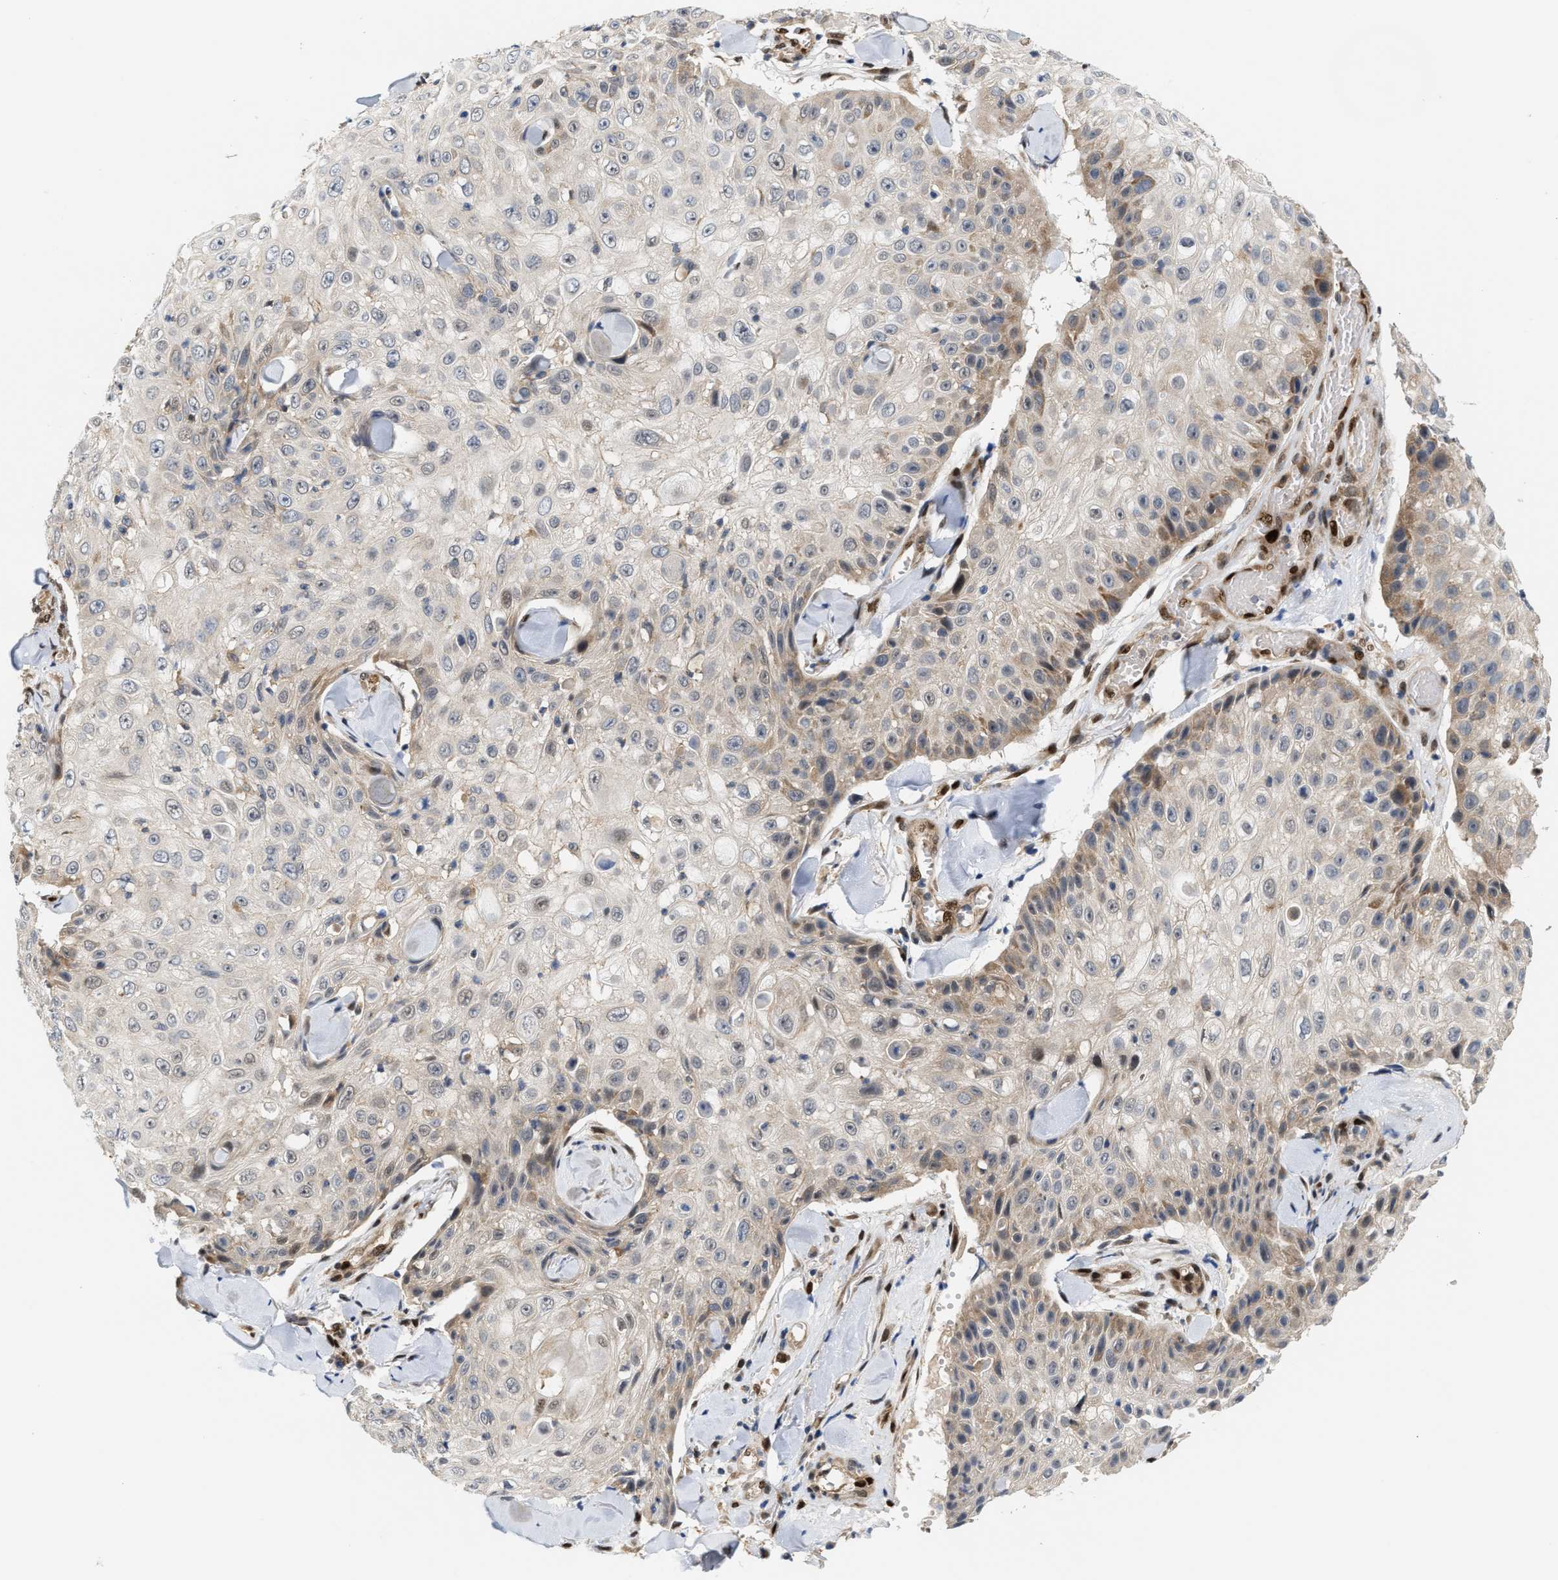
{"staining": {"intensity": "moderate", "quantity": "<25%", "location": "cytoplasmic/membranous"}, "tissue": "skin cancer", "cell_type": "Tumor cells", "image_type": "cancer", "snomed": [{"axis": "morphology", "description": "Squamous cell carcinoma, NOS"}, {"axis": "topography", "description": "Skin"}], "caption": "Brown immunohistochemical staining in squamous cell carcinoma (skin) displays moderate cytoplasmic/membranous positivity in about <25% of tumor cells. The staining is performed using DAB brown chromogen to label protein expression. The nuclei are counter-stained blue using hematoxylin.", "gene": "TCF4", "patient": {"sex": "male", "age": 86}}